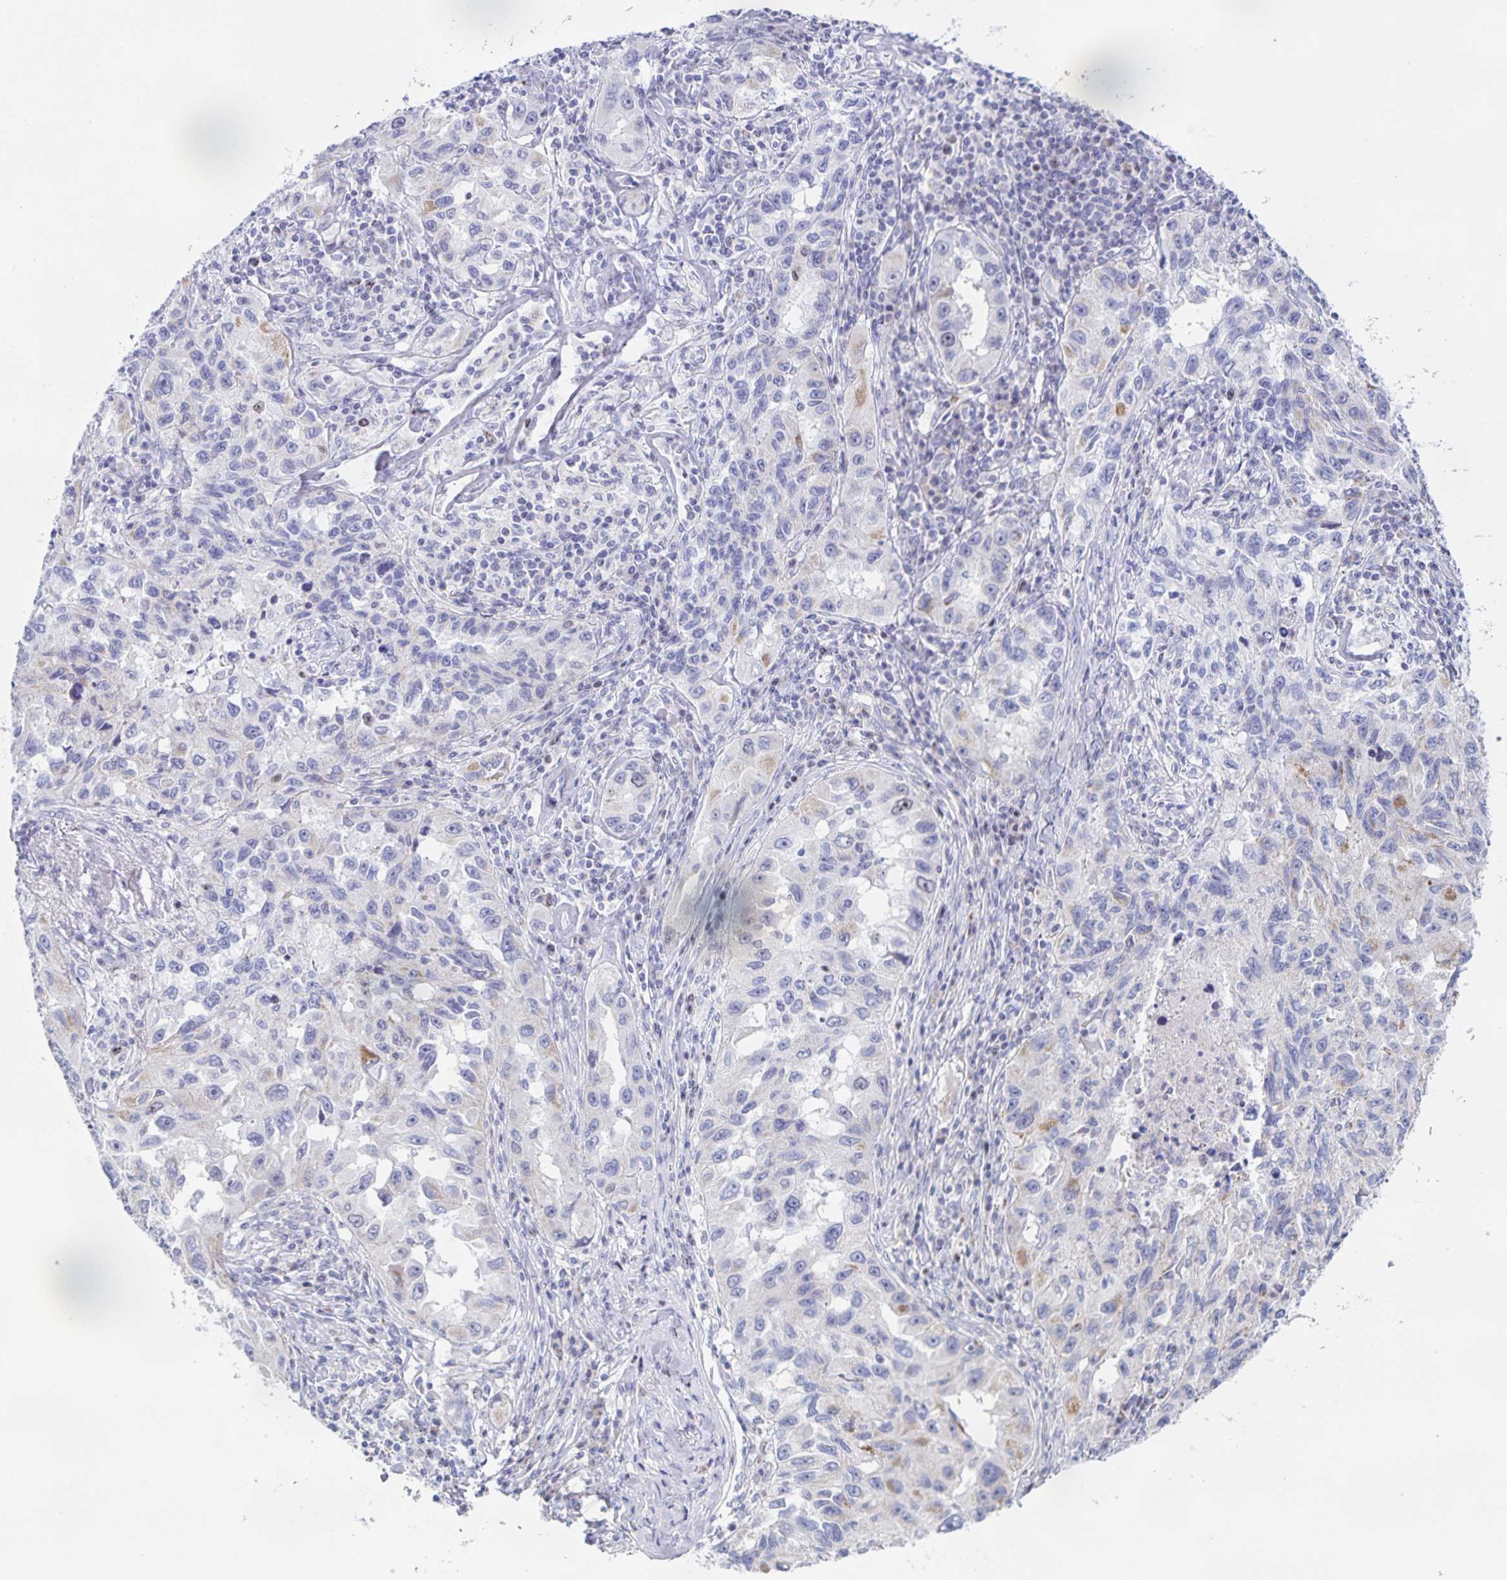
{"staining": {"intensity": "weak", "quantity": "<25%", "location": "cytoplasmic/membranous"}, "tissue": "lung cancer", "cell_type": "Tumor cells", "image_type": "cancer", "snomed": [{"axis": "morphology", "description": "Adenocarcinoma, NOS"}, {"axis": "topography", "description": "Lung"}], "caption": "There is no significant positivity in tumor cells of lung adenocarcinoma.", "gene": "CENPH", "patient": {"sex": "female", "age": 73}}